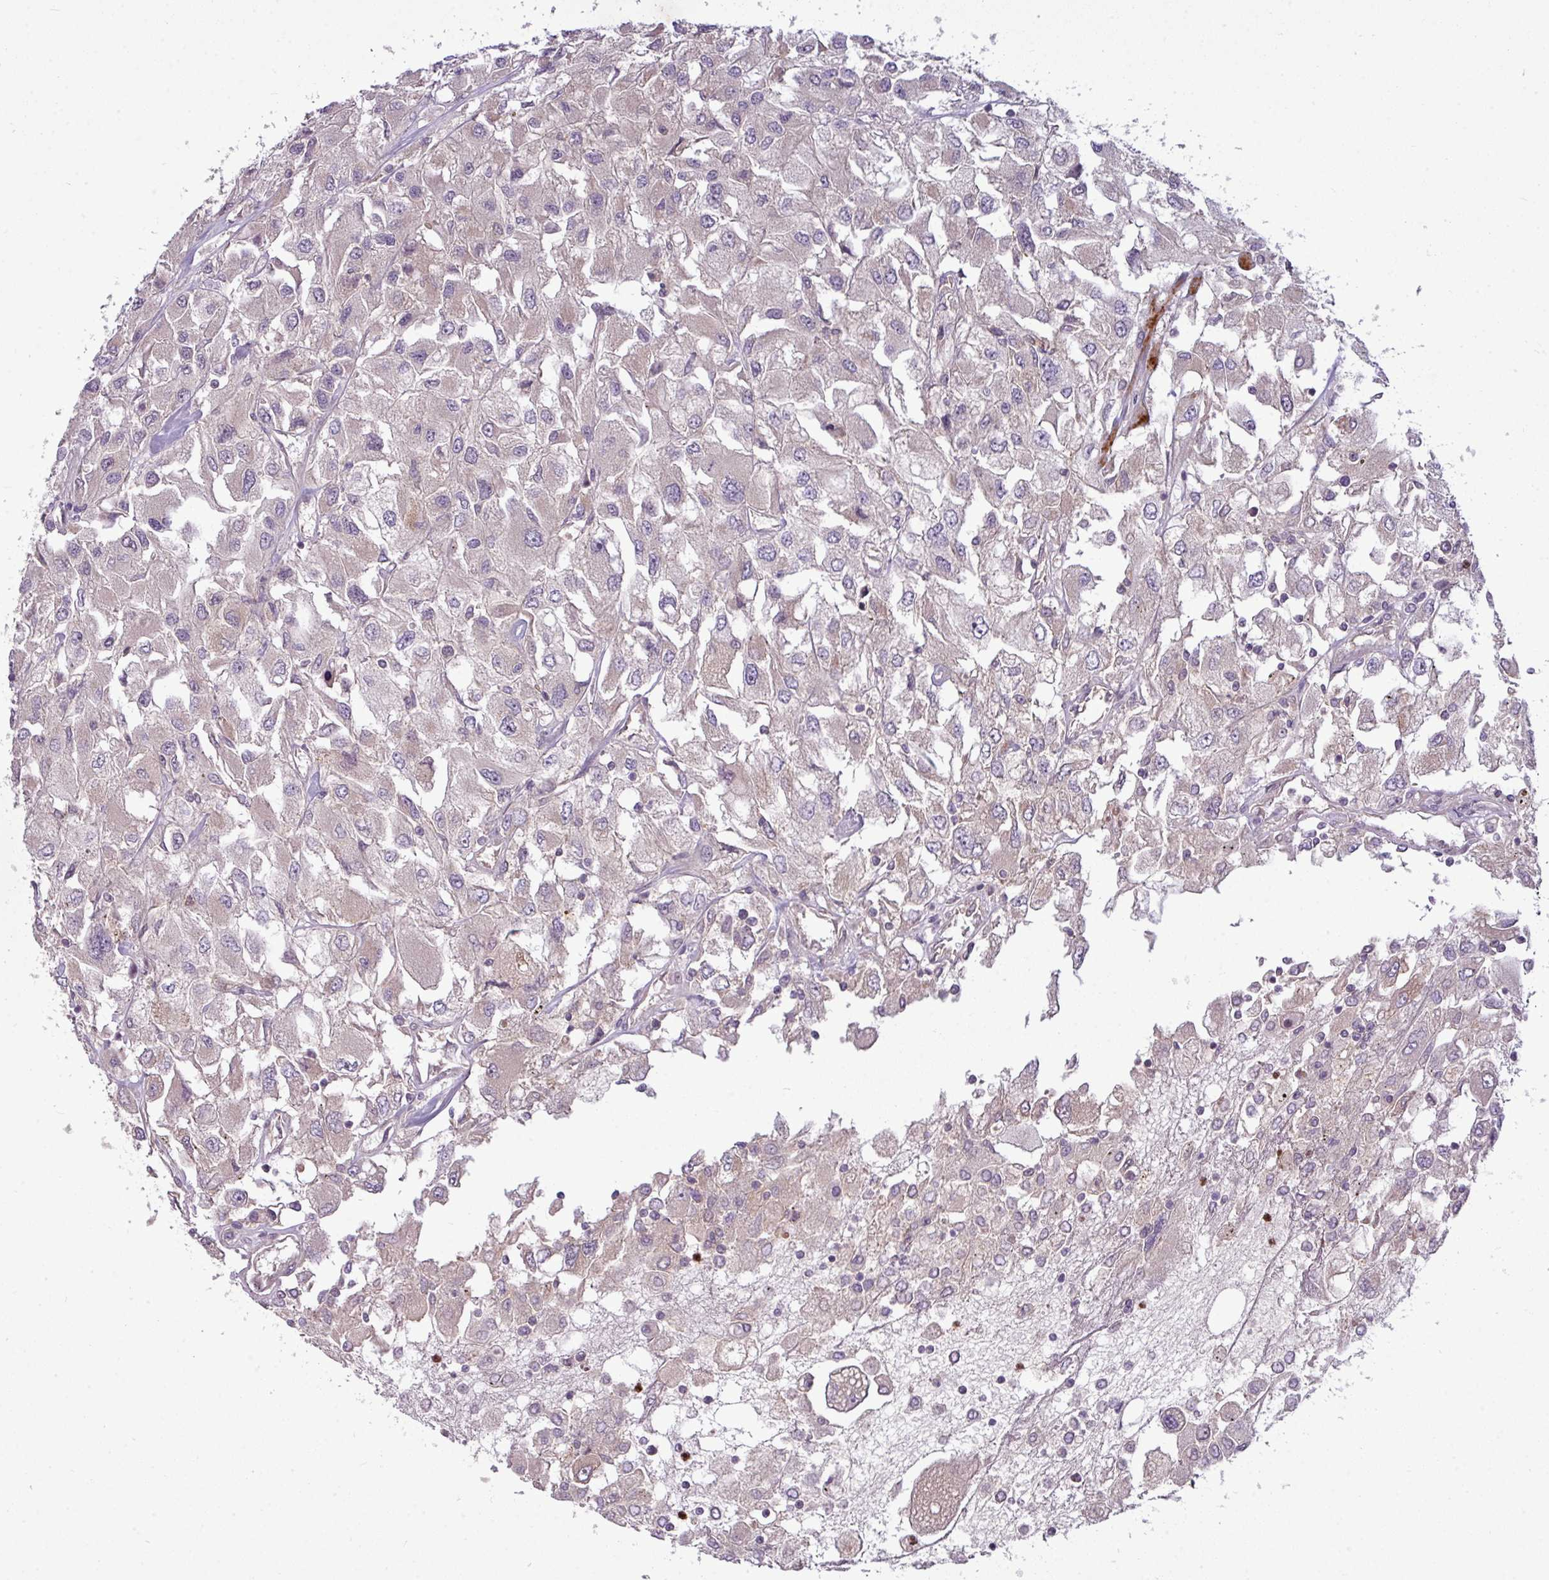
{"staining": {"intensity": "negative", "quantity": "none", "location": "none"}, "tissue": "renal cancer", "cell_type": "Tumor cells", "image_type": "cancer", "snomed": [{"axis": "morphology", "description": "Adenocarcinoma, NOS"}, {"axis": "topography", "description": "Kidney"}], "caption": "Adenocarcinoma (renal) stained for a protein using IHC reveals no staining tumor cells.", "gene": "PAPLN", "patient": {"sex": "female", "age": 52}}